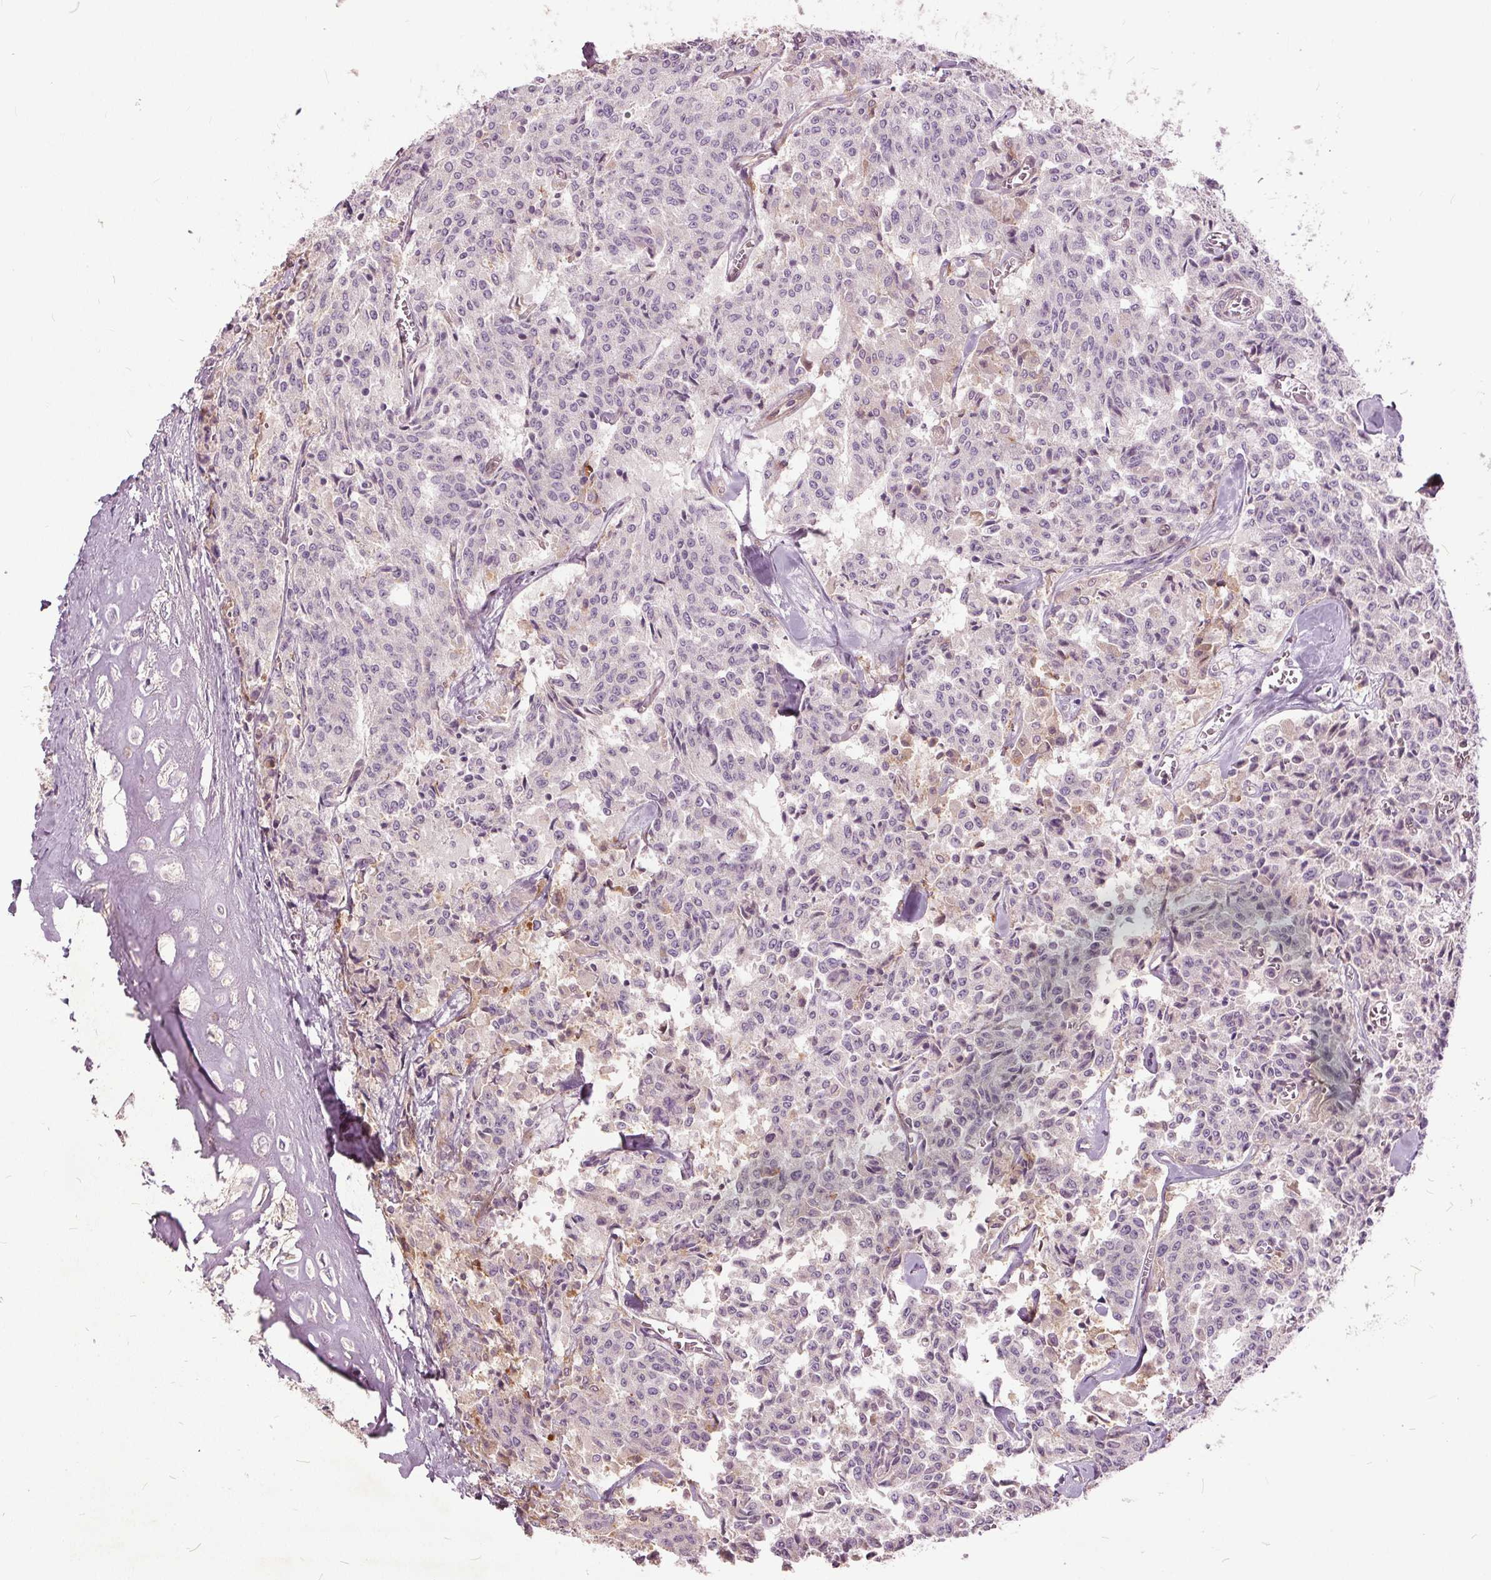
{"staining": {"intensity": "negative", "quantity": "none", "location": "none"}, "tissue": "carcinoid", "cell_type": "Tumor cells", "image_type": "cancer", "snomed": [{"axis": "morphology", "description": "Carcinoid, malignant, NOS"}, {"axis": "topography", "description": "Lung"}], "caption": "The immunohistochemistry image has no significant positivity in tumor cells of malignant carcinoid tissue. (Immunohistochemistry (ihc), brightfield microscopy, high magnification).", "gene": "PDGFD", "patient": {"sex": "male", "age": 71}}